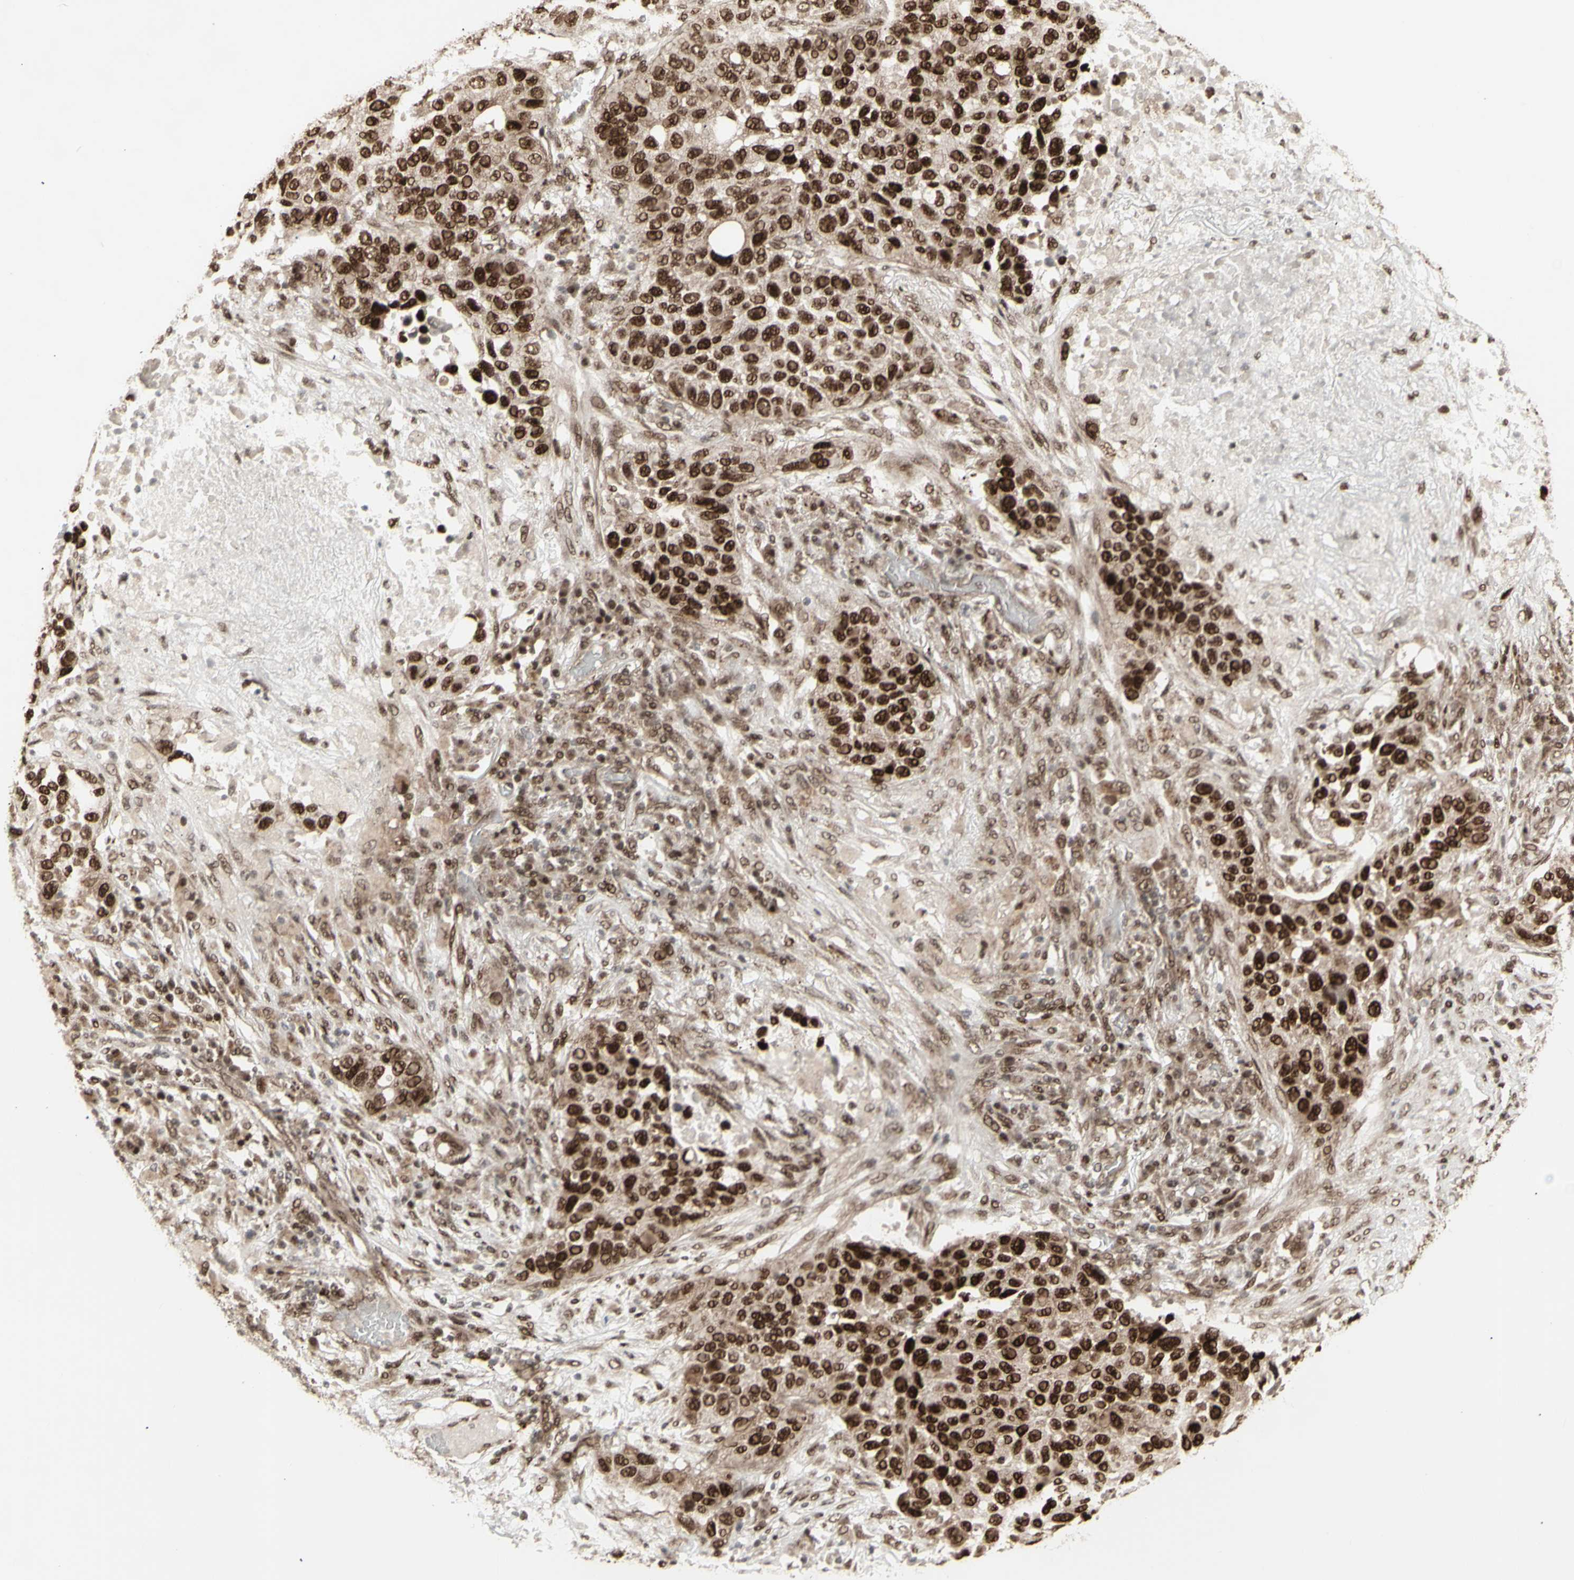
{"staining": {"intensity": "strong", "quantity": ">75%", "location": "cytoplasmic/membranous,nuclear"}, "tissue": "lung cancer", "cell_type": "Tumor cells", "image_type": "cancer", "snomed": [{"axis": "morphology", "description": "Squamous cell carcinoma, NOS"}, {"axis": "topography", "description": "Lung"}], "caption": "A high amount of strong cytoplasmic/membranous and nuclear staining is appreciated in about >75% of tumor cells in squamous cell carcinoma (lung) tissue.", "gene": "CBX1", "patient": {"sex": "male", "age": 57}}